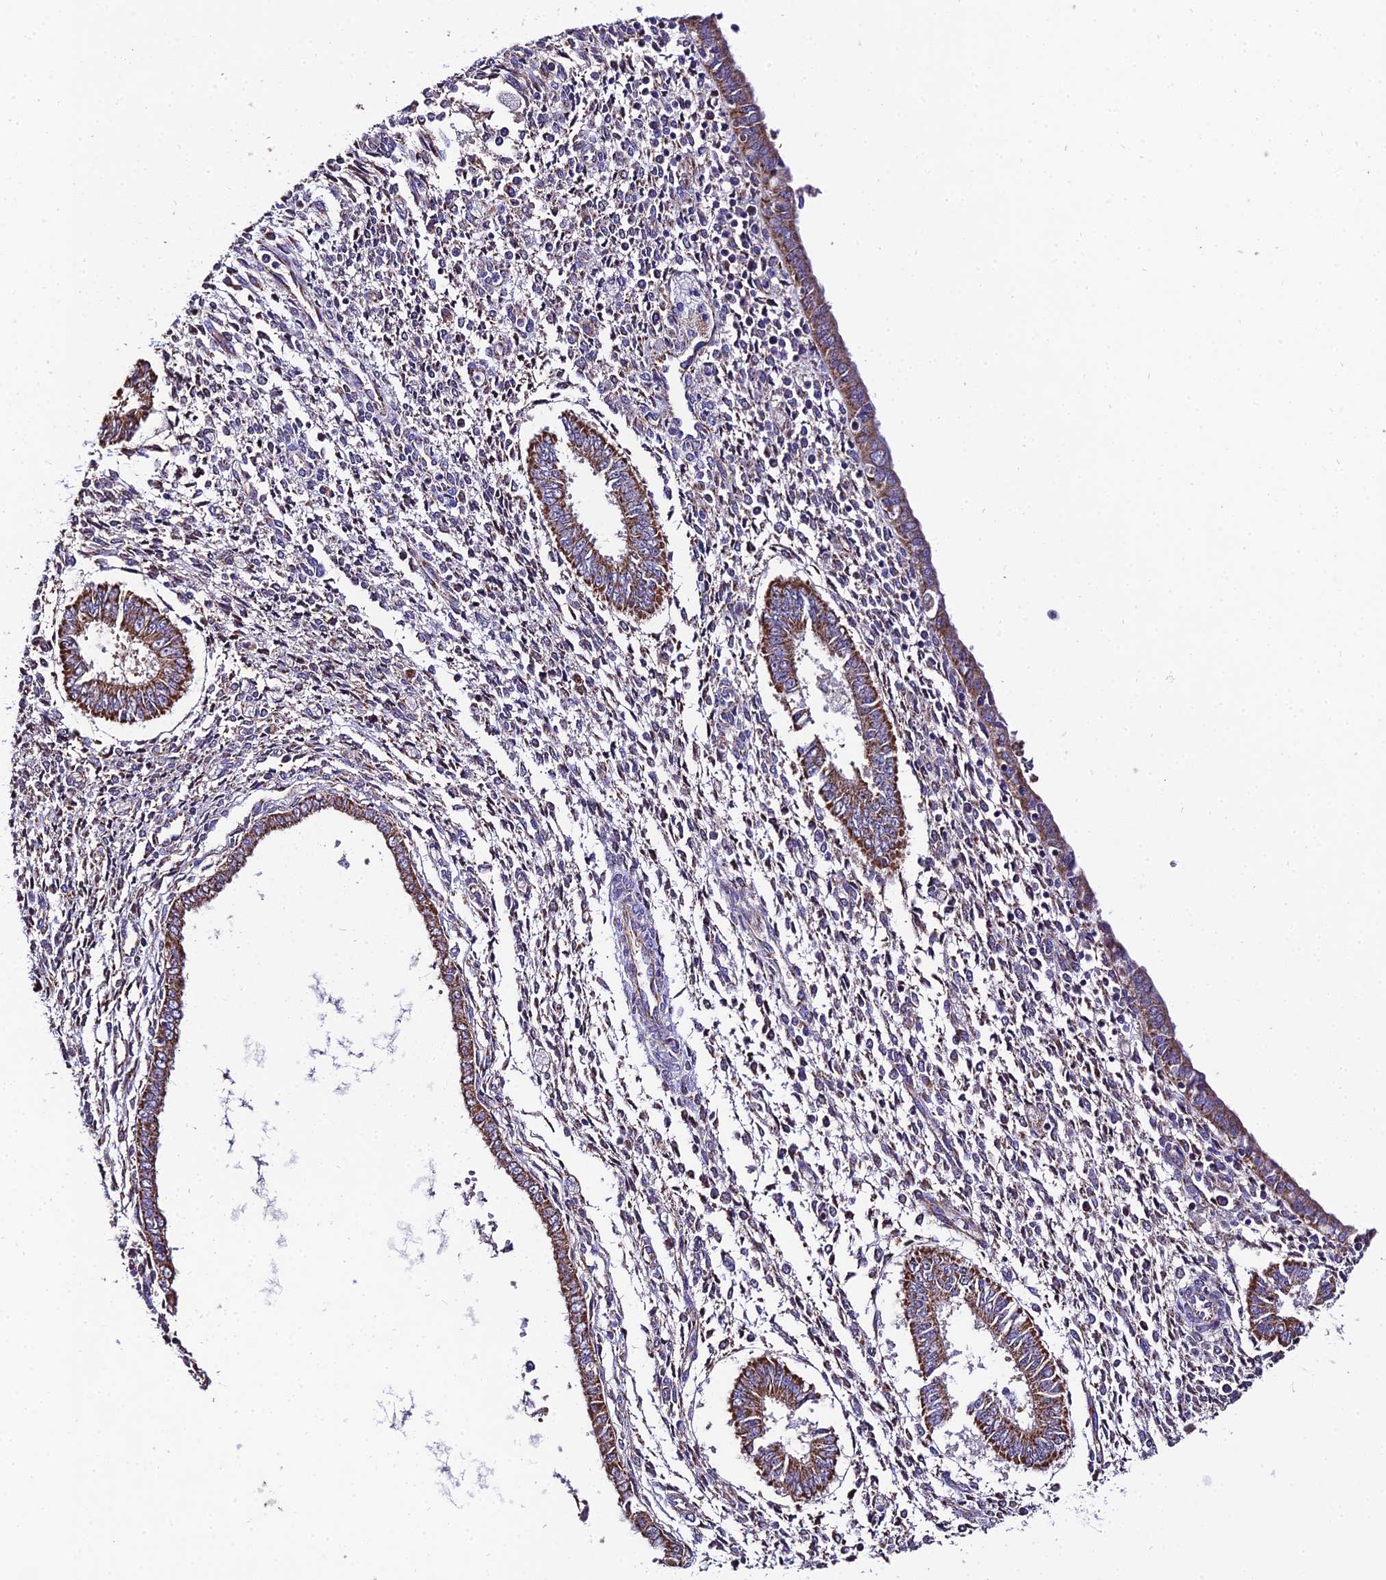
{"staining": {"intensity": "moderate", "quantity": "25%-75%", "location": "cytoplasmic/membranous"}, "tissue": "endometrium", "cell_type": "Cells in endometrial stroma", "image_type": "normal", "snomed": [{"axis": "morphology", "description": "Normal tissue, NOS"}, {"axis": "topography", "description": "Endometrium"}], "caption": "Immunohistochemical staining of benign human endometrium reveals moderate cytoplasmic/membranous protein positivity in about 25%-75% of cells in endometrial stroma. Using DAB (brown) and hematoxylin (blue) stains, captured at high magnification using brightfield microscopy.", "gene": "OCIAD1", "patient": {"sex": "female", "age": 35}}